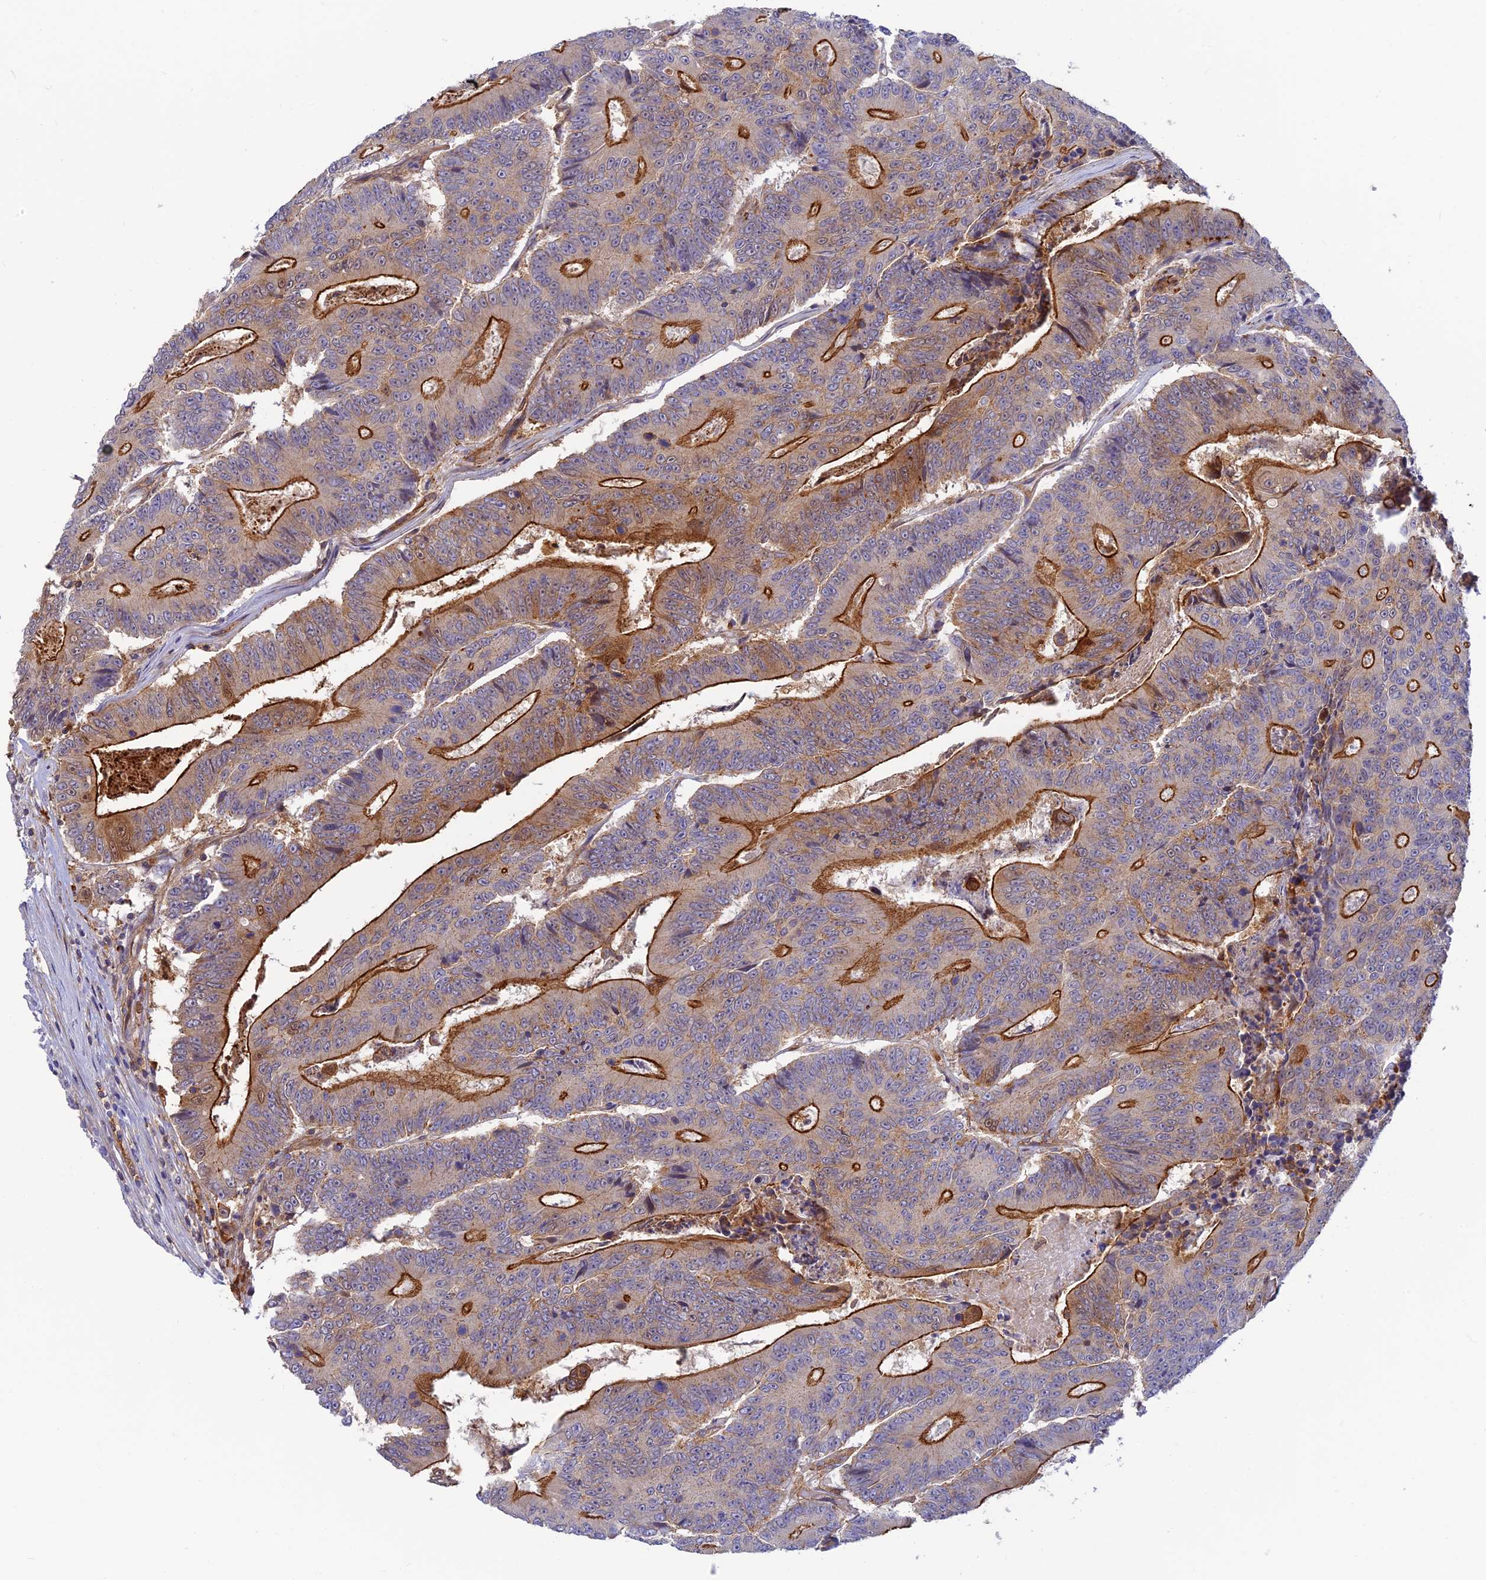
{"staining": {"intensity": "strong", "quantity": "25%-75%", "location": "cytoplasmic/membranous"}, "tissue": "colorectal cancer", "cell_type": "Tumor cells", "image_type": "cancer", "snomed": [{"axis": "morphology", "description": "Adenocarcinoma, NOS"}, {"axis": "topography", "description": "Colon"}], "caption": "Colorectal adenocarcinoma stained with DAB (3,3'-diaminobenzidine) IHC reveals high levels of strong cytoplasmic/membranous expression in approximately 25%-75% of tumor cells.", "gene": "PPP1R12C", "patient": {"sex": "male", "age": 83}}